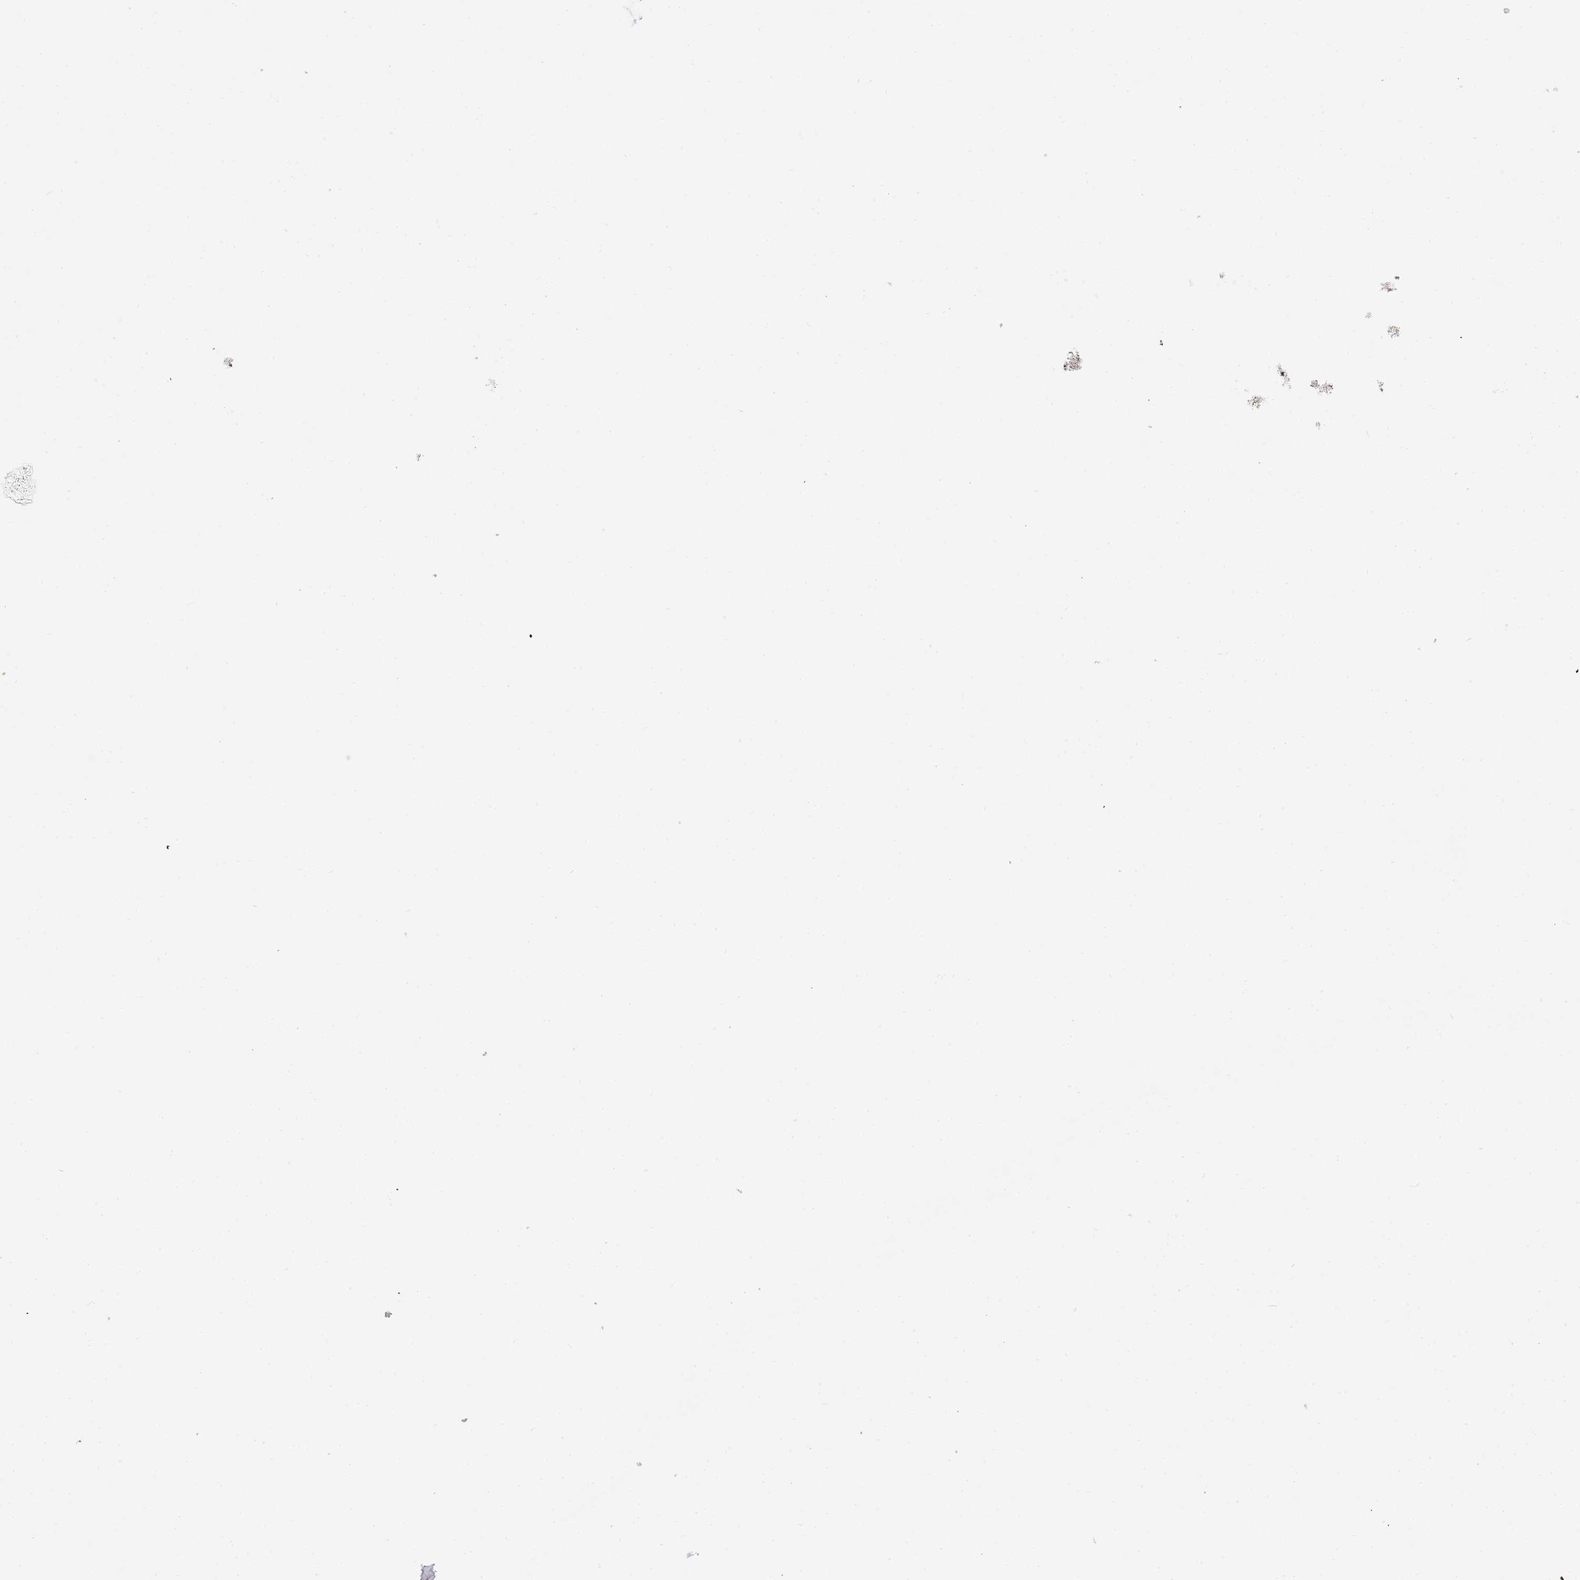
{"staining": {"intensity": "moderate", "quantity": "<25%", "location": "cytoplasmic/membranous"}, "tissue": "parathyroid gland", "cell_type": "Glandular cells", "image_type": "normal", "snomed": [{"axis": "morphology", "description": "Normal tissue, NOS"}, {"axis": "topography", "description": "Parathyroid gland"}], "caption": "A low amount of moderate cytoplasmic/membranous expression is present in about <25% of glandular cells in normal parathyroid gland.", "gene": "IMPG1", "patient": {"sex": "female", "age": 71}}